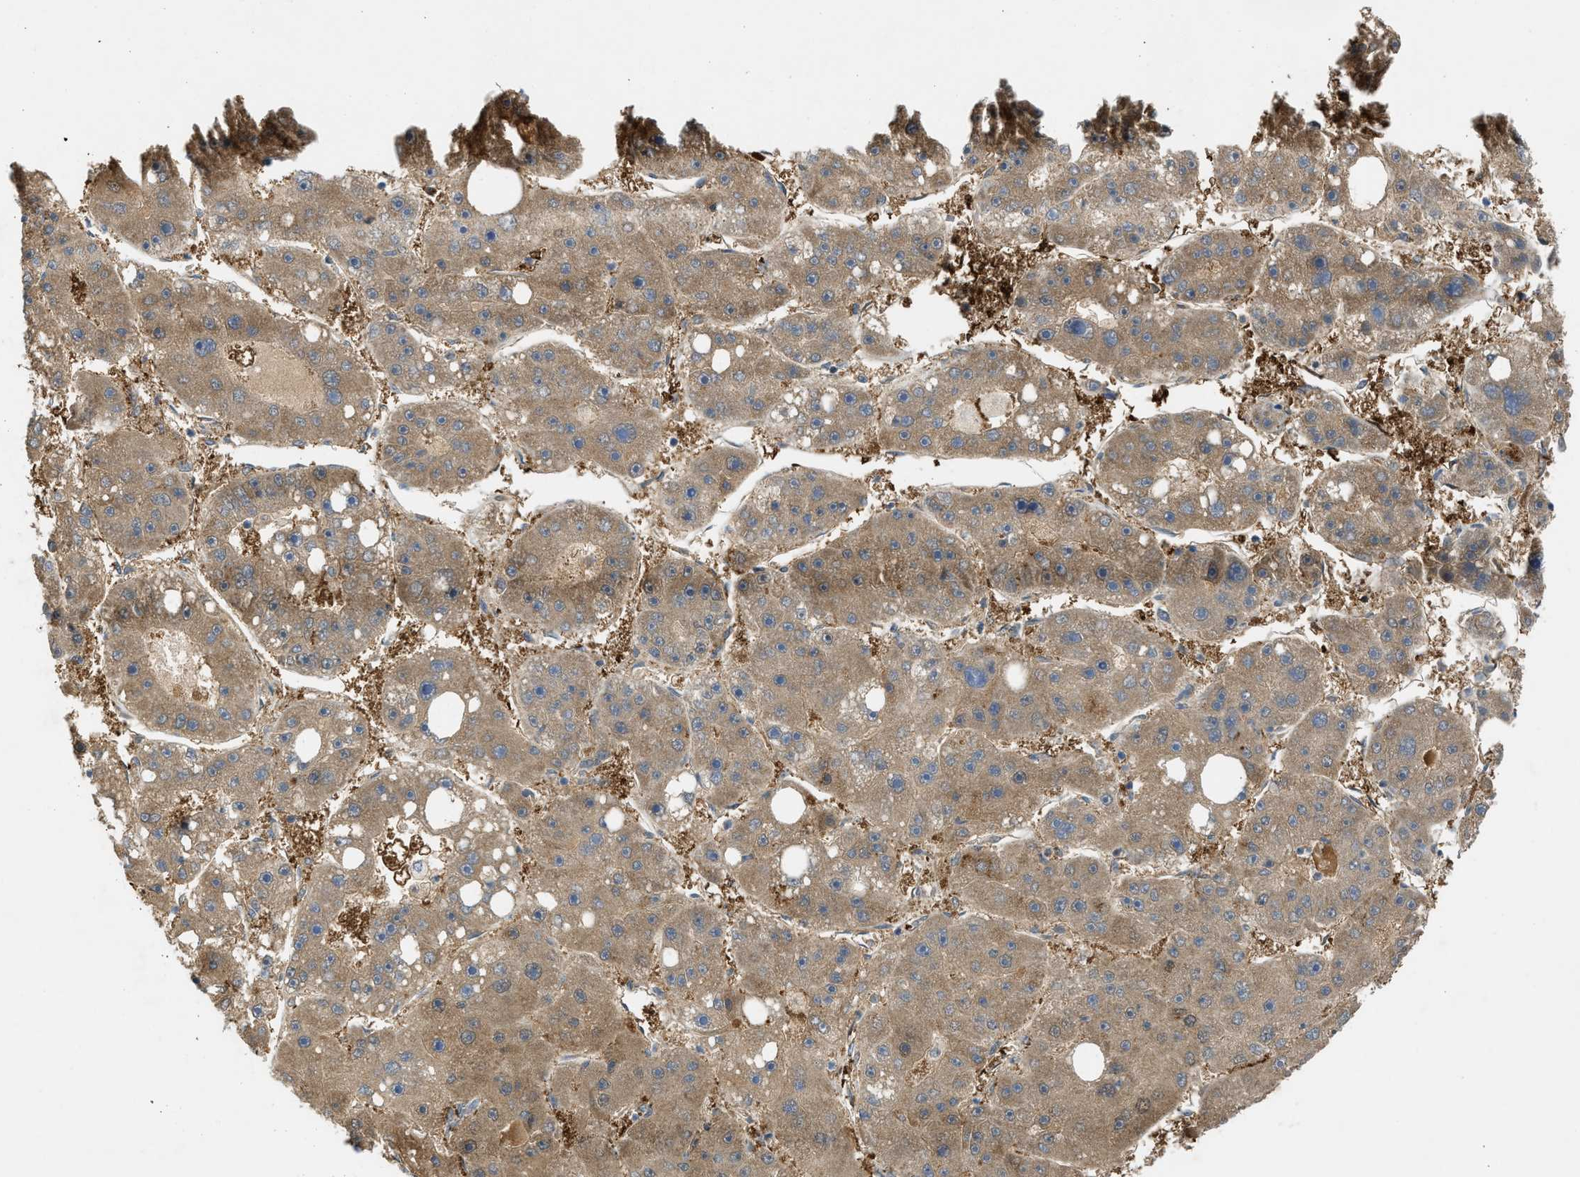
{"staining": {"intensity": "moderate", "quantity": ">75%", "location": "cytoplasmic/membranous"}, "tissue": "liver cancer", "cell_type": "Tumor cells", "image_type": "cancer", "snomed": [{"axis": "morphology", "description": "Carcinoma, Hepatocellular, NOS"}, {"axis": "topography", "description": "Liver"}], "caption": "Moderate cytoplasmic/membranous protein staining is appreciated in about >75% of tumor cells in hepatocellular carcinoma (liver). (brown staining indicates protein expression, while blue staining denotes nuclei).", "gene": "MAPK7", "patient": {"sex": "female", "age": 61}}